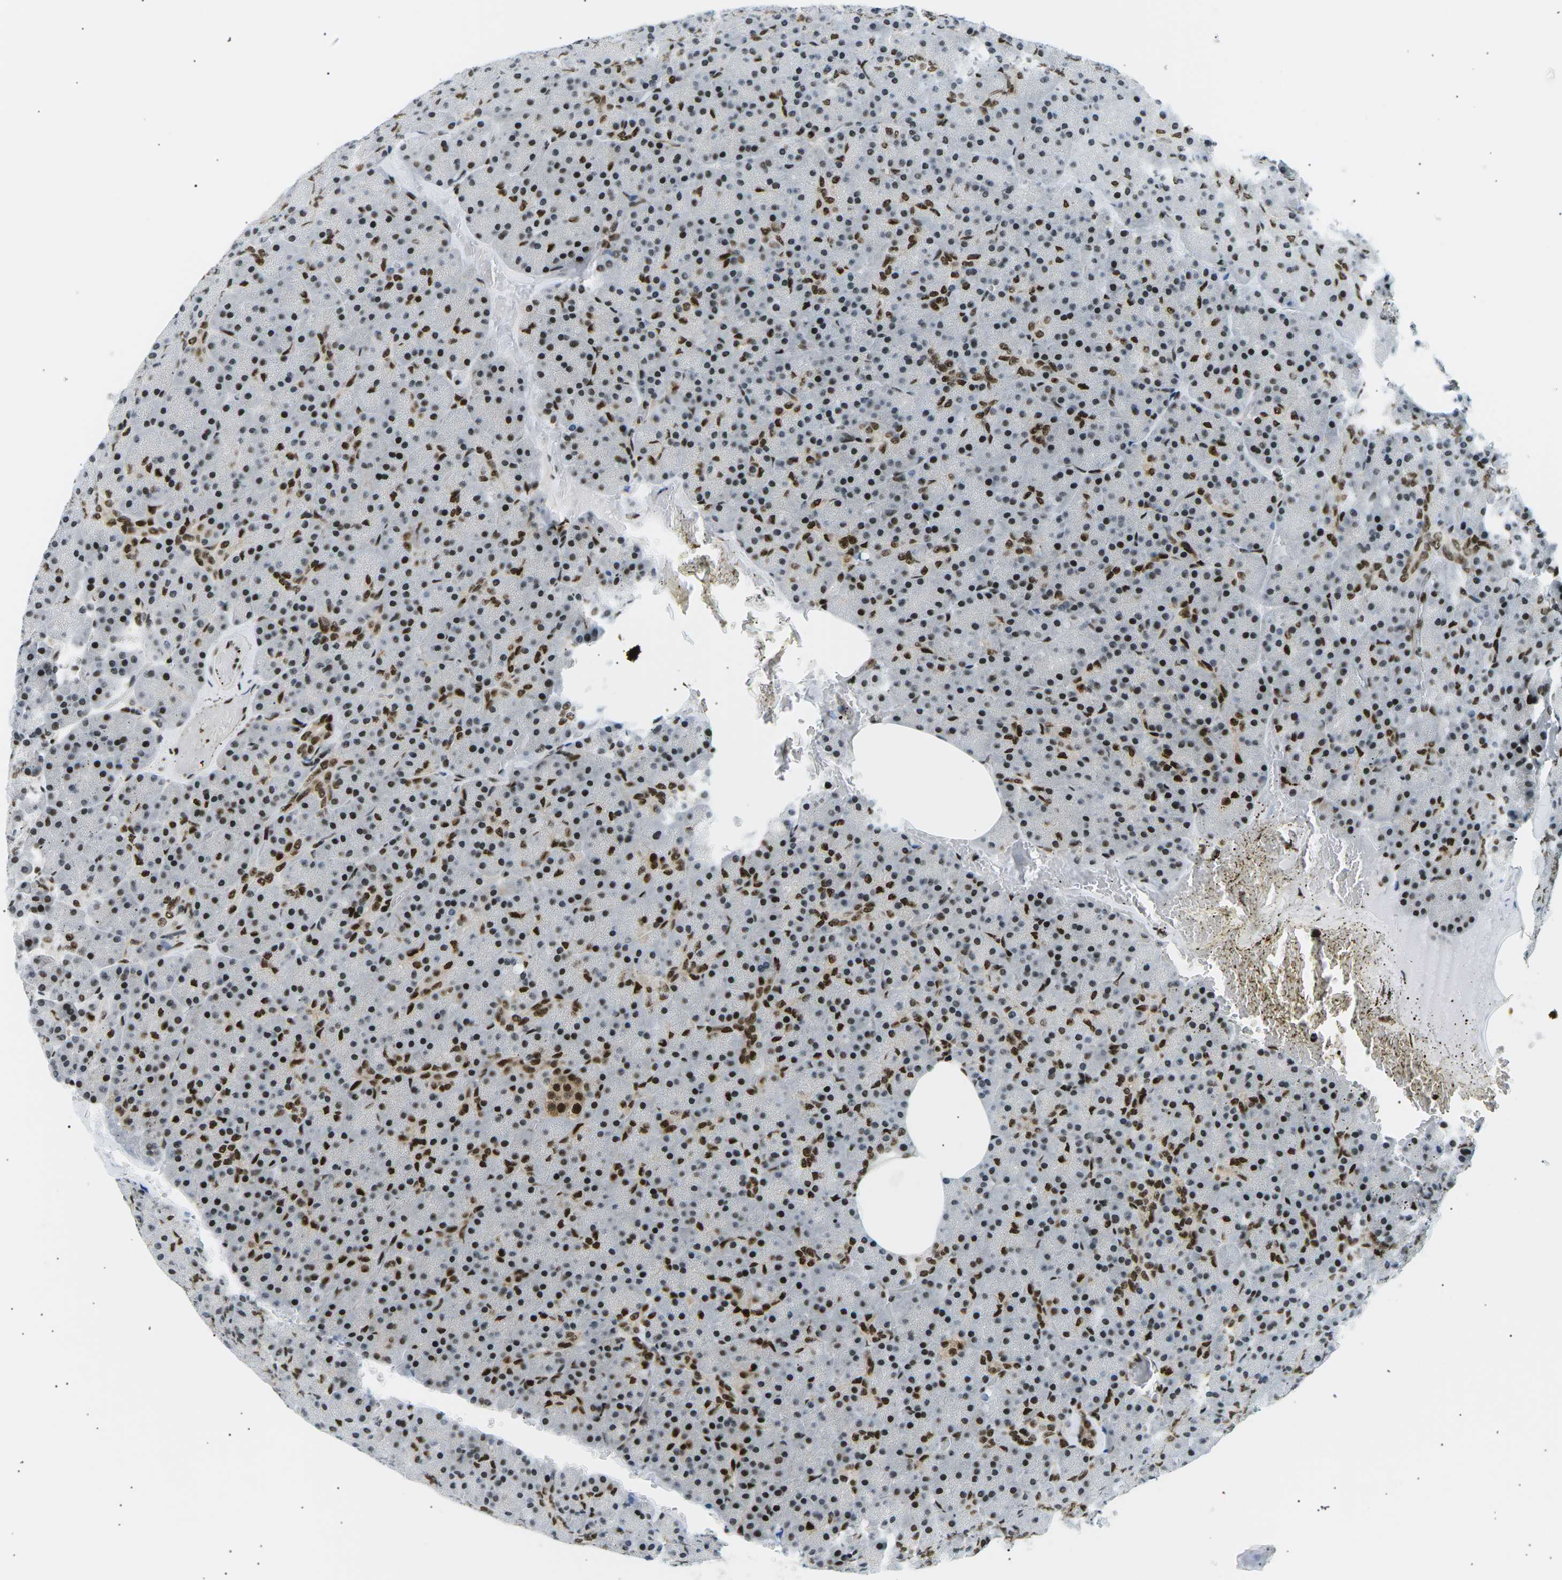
{"staining": {"intensity": "strong", "quantity": "25%-75%", "location": "nuclear"}, "tissue": "pancreas", "cell_type": "Exocrine glandular cells", "image_type": "normal", "snomed": [{"axis": "morphology", "description": "Normal tissue, NOS"}, {"axis": "topography", "description": "Pancreas"}], "caption": "IHC image of normal human pancreas stained for a protein (brown), which displays high levels of strong nuclear staining in approximately 25%-75% of exocrine glandular cells.", "gene": "RPA2", "patient": {"sex": "female", "age": 35}}